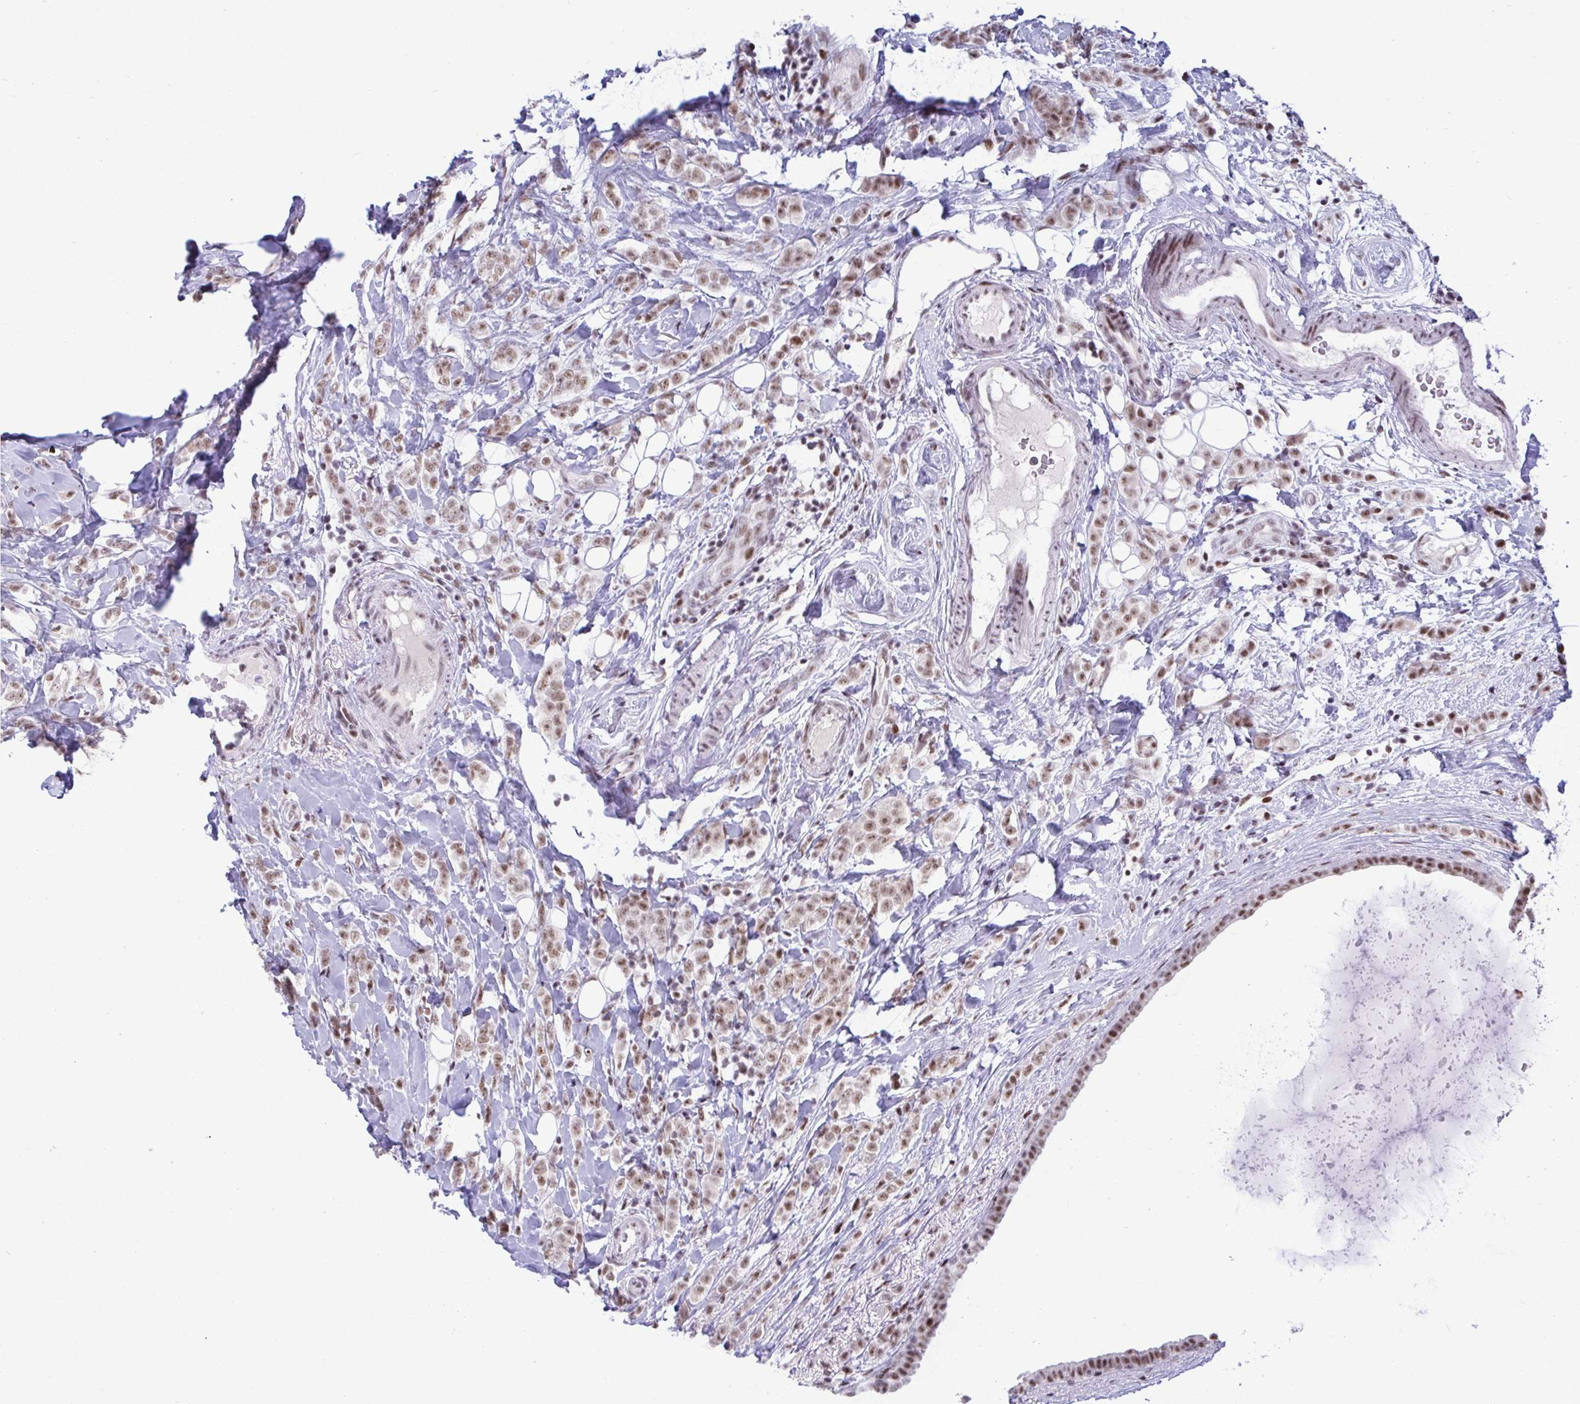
{"staining": {"intensity": "moderate", "quantity": ">75%", "location": "nuclear"}, "tissue": "breast cancer", "cell_type": "Tumor cells", "image_type": "cancer", "snomed": [{"axis": "morphology", "description": "Lobular carcinoma"}, {"axis": "topography", "description": "Breast"}], "caption": "High-magnification brightfield microscopy of breast cancer (lobular carcinoma) stained with DAB (3,3'-diaminobenzidine) (brown) and counterstained with hematoxylin (blue). tumor cells exhibit moderate nuclear positivity is present in approximately>75% of cells.", "gene": "WBP11", "patient": {"sex": "female", "age": 49}}